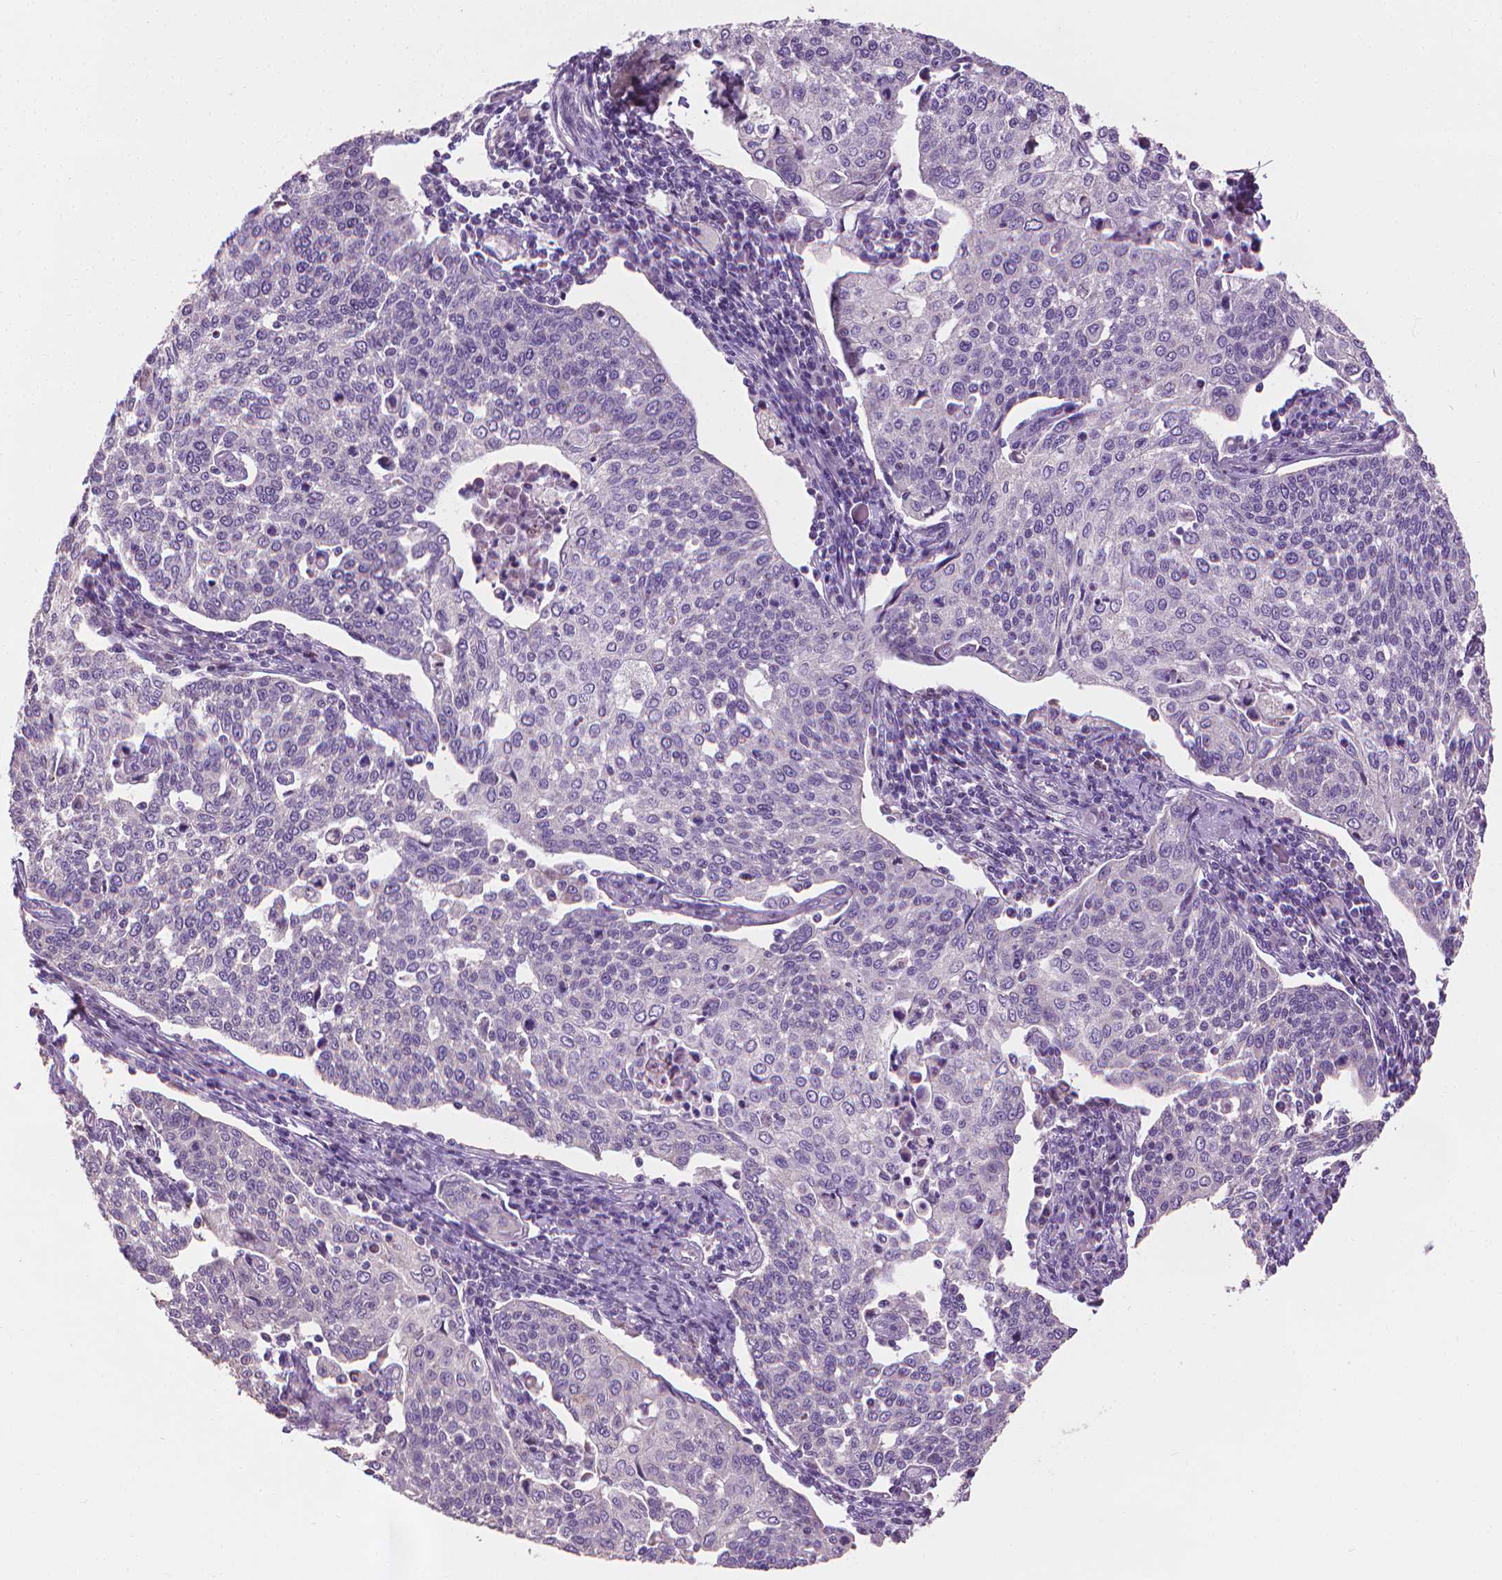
{"staining": {"intensity": "negative", "quantity": "none", "location": "none"}, "tissue": "cervical cancer", "cell_type": "Tumor cells", "image_type": "cancer", "snomed": [{"axis": "morphology", "description": "Squamous cell carcinoma, NOS"}, {"axis": "topography", "description": "Cervix"}], "caption": "Human cervical squamous cell carcinoma stained for a protein using immunohistochemistry demonstrates no staining in tumor cells.", "gene": "CFAP126", "patient": {"sex": "female", "age": 34}}